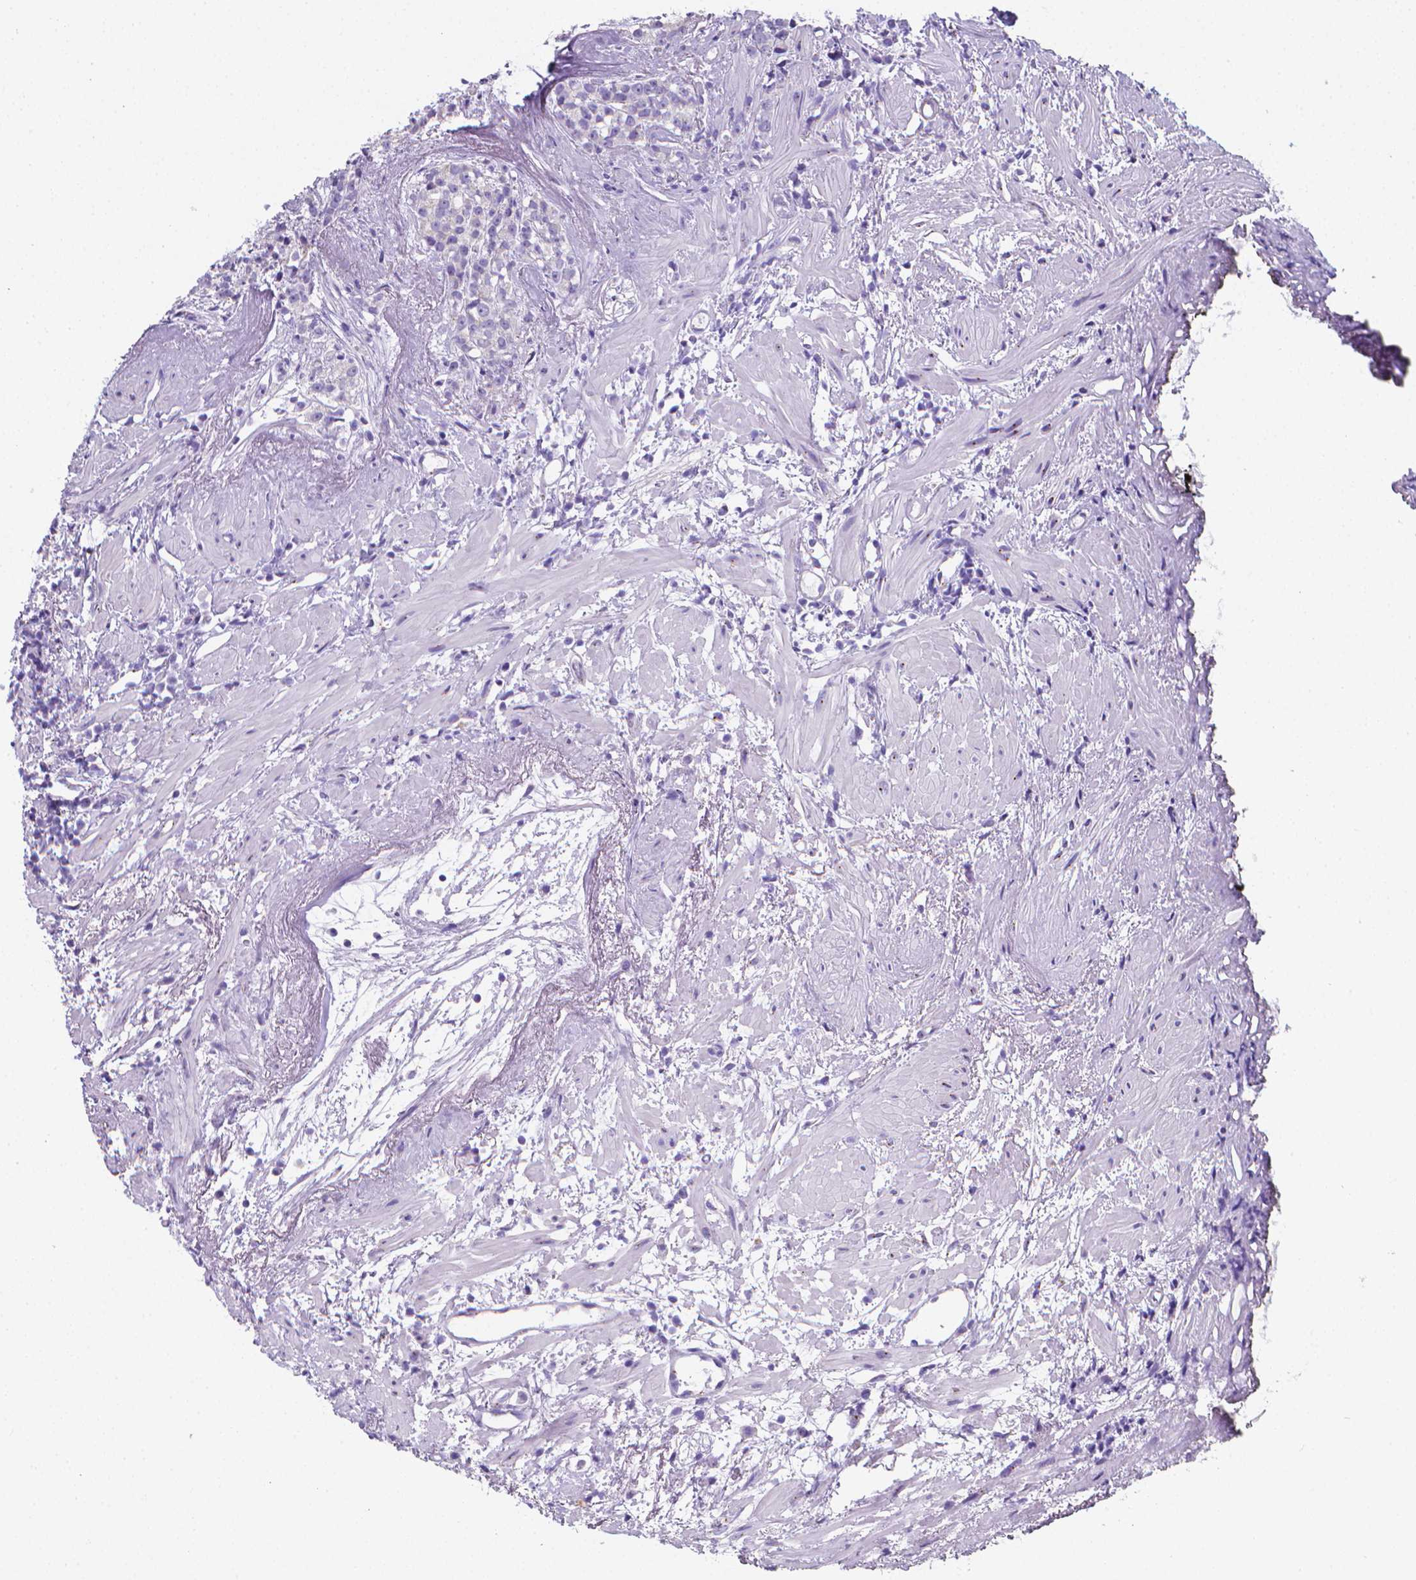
{"staining": {"intensity": "strong", "quantity": "<25%", "location": "cytoplasmic/membranous"}, "tissue": "prostate cancer", "cell_type": "Tumor cells", "image_type": "cancer", "snomed": [{"axis": "morphology", "description": "Adenocarcinoma, High grade"}, {"axis": "topography", "description": "Prostate"}], "caption": "Immunohistochemistry (IHC) image of human adenocarcinoma (high-grade) (prostate) stained for a protein (brown), which demonstrates medium levels of strong cytoplasmic/membranous positivity in approximately <25% of tumor cells.", "gene": "LRRC73", "patient": {"sex": "male", "age": 83}}